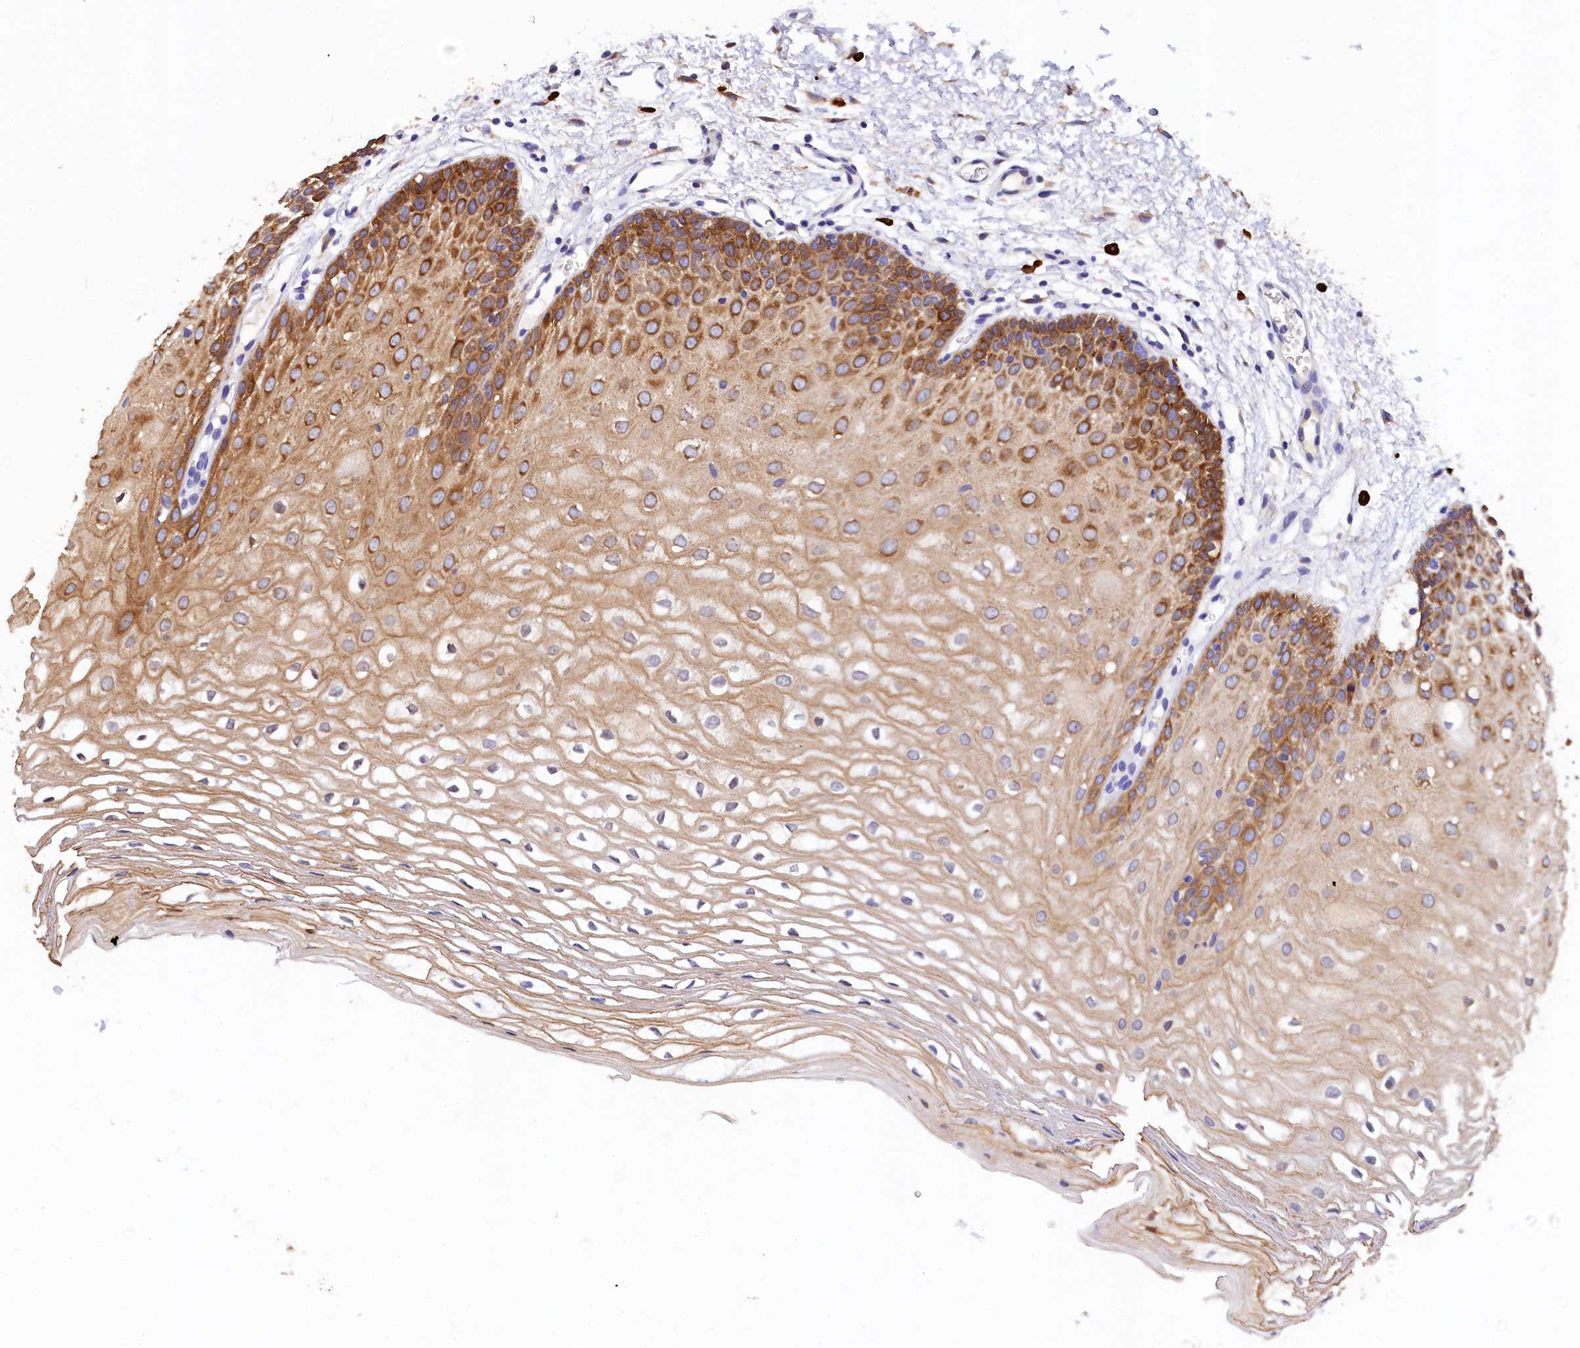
{"staining": {"intensity": "moderate", "quantity": ">75%", "location": "cytoplasmic/membranous"}, "tissue": "oral mucosa", "cell_type": "Squamous epithelial cells", "image_type": "normal", "snomed": [{"axis": "morphology", "description": "Normal tissue, NOS"}, {"axis": "topography", "description": "Oral tissue"}, {"axis": "topography", "description": "Tounge, NOS"}], "caption": "Moderate cytoplasmic/membranous expression for a protein is identified in about >75% of squamous epithelial cells of benign oral mucosa using immunohistochemistry (IHC).", "gene": "EPS8L2", "patient": {"sex": "female", "age": 73}}